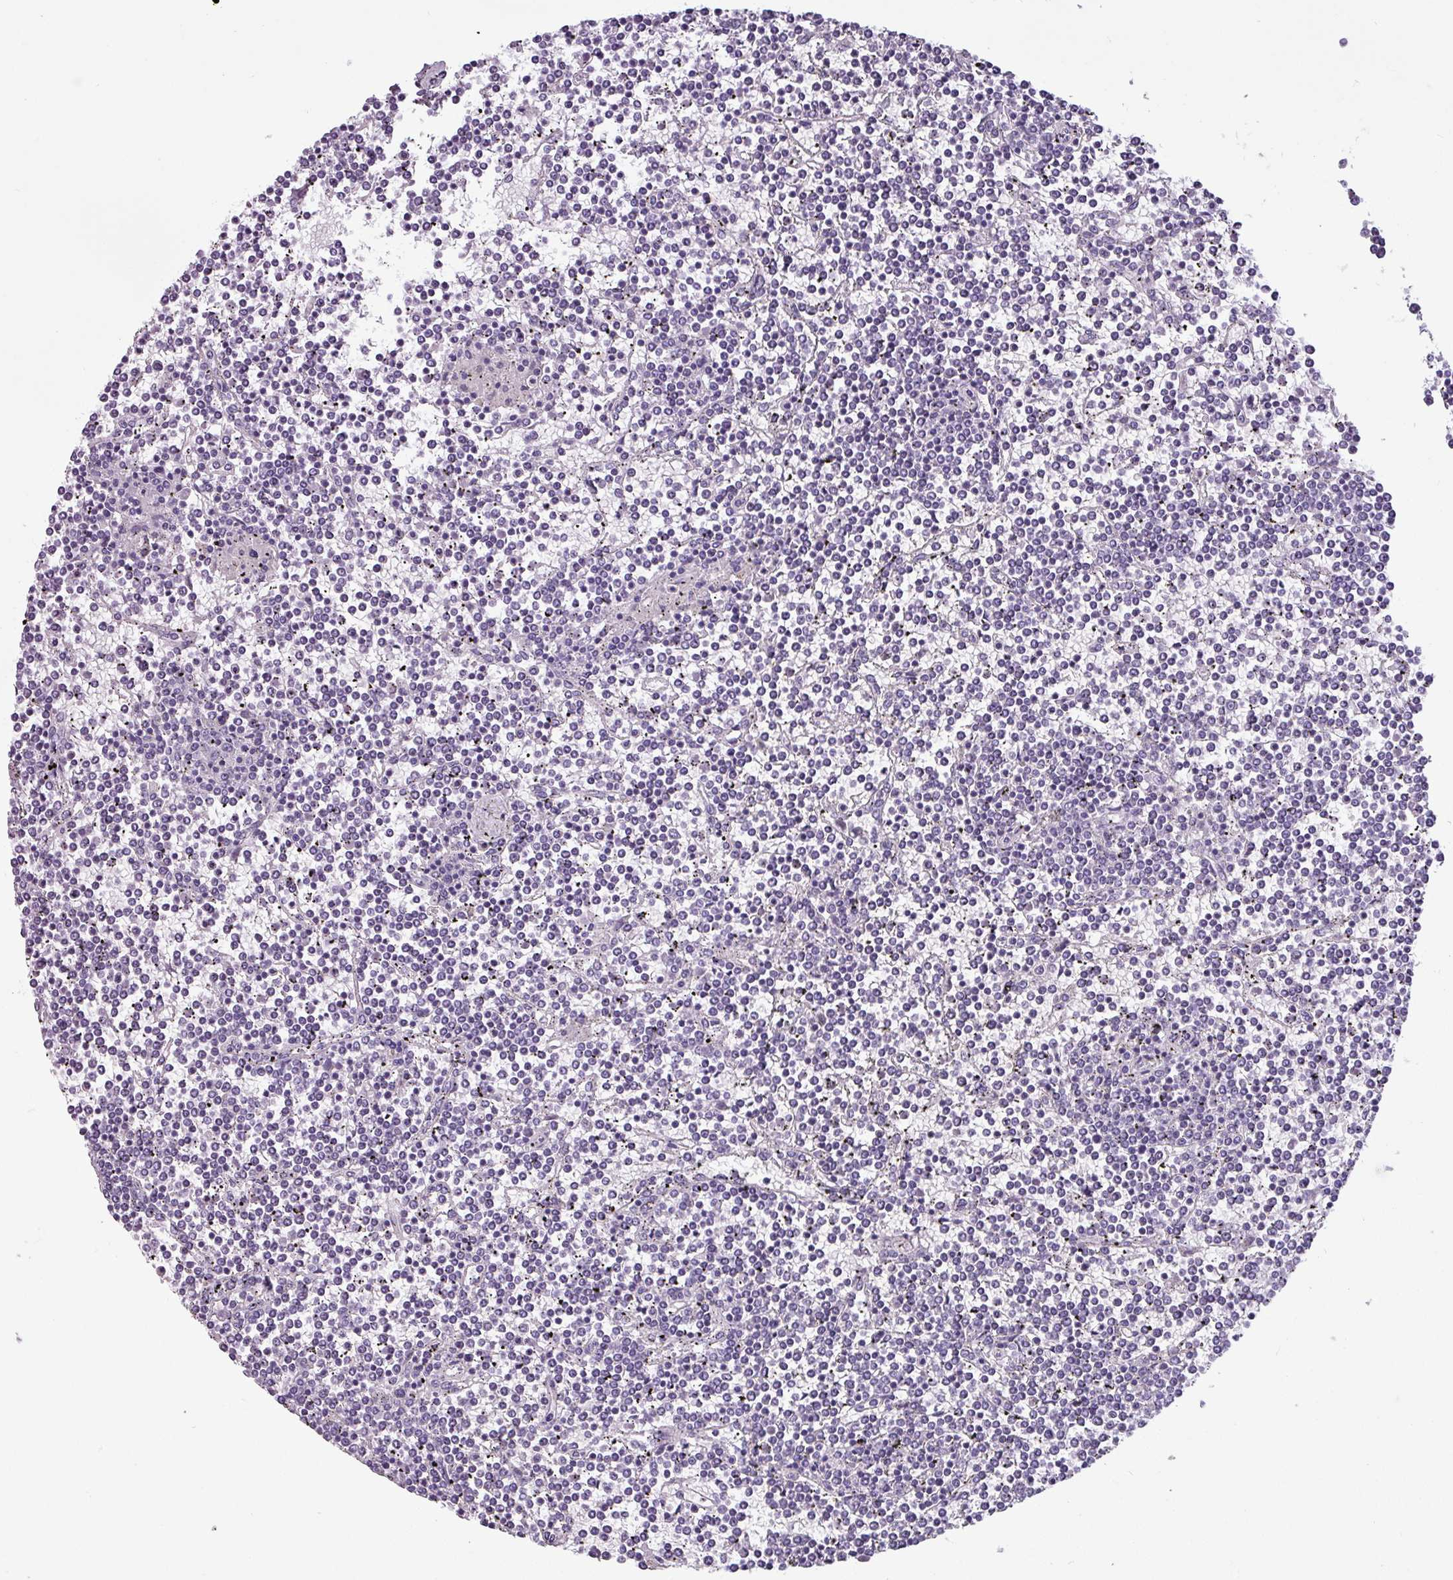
{"staining": {"intensity": "negative", "quantity": "none", "location": "none"}, "tissue": "lymphoma", "cell_type": "Tumor cells", "image_type": "cancer", "snomed": [{"axis": "morphology", "description": "Malignant lymphoma, non-Hodgkin's type, Low grade"}, {"axis": "topography", "description": "Spleen"}], "caption": "A histopathology image of human malignant lymphoma, non-Hodgkin's type (low-grade) is negative for staining in tumor cells.", "gene": "CAMK1", "patient": {"sex": "female", "age": 19}}